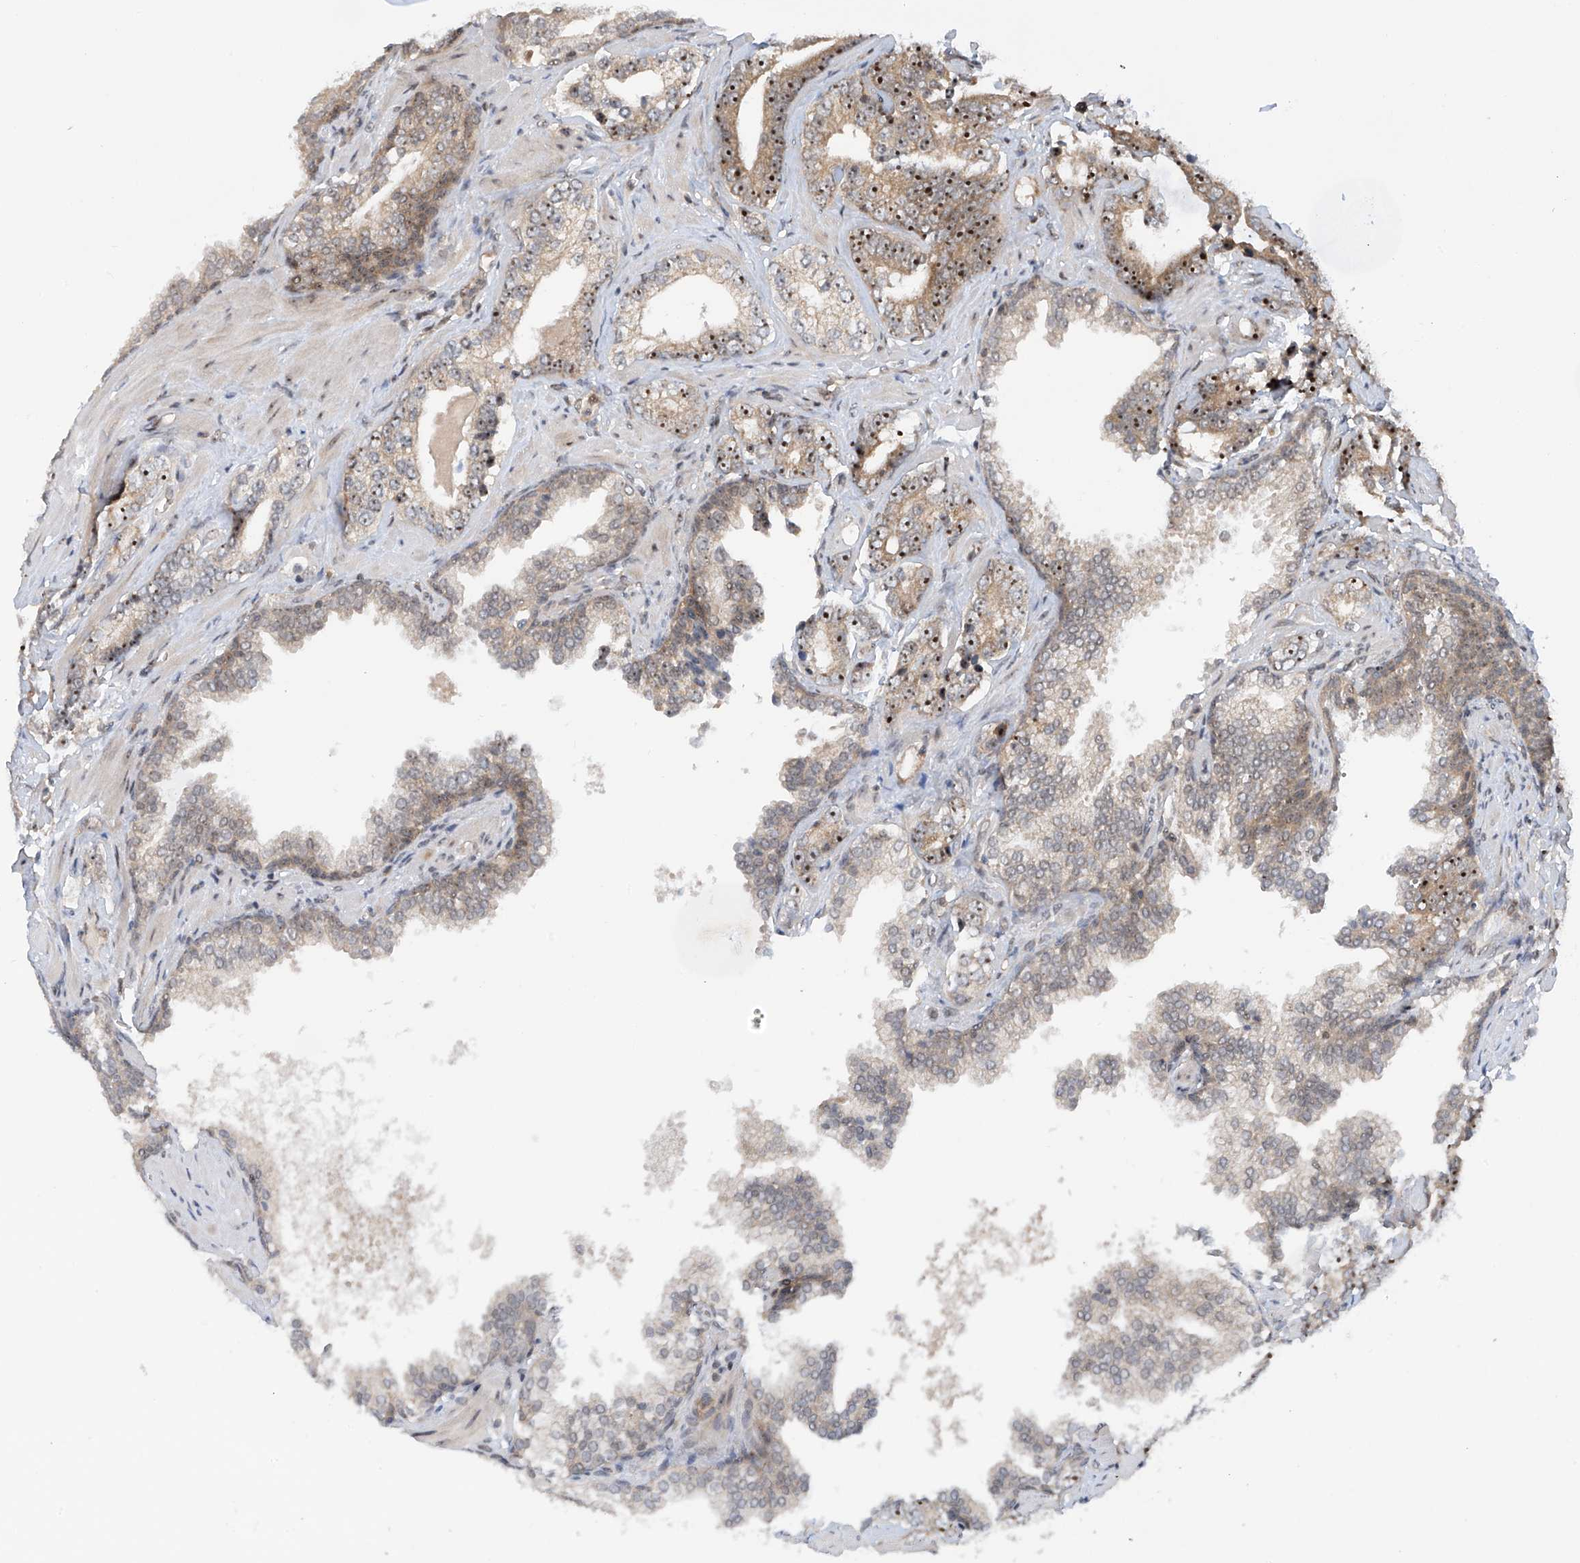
{"staining": {"intensity": "strong", "quantity": ">75%", "location": "nuclear"}, "tissue": "prostate cancer", "cell_type": "Tumor cells", "image_type": "cancer", "snomed": [{"axis": "morphology", "description": "Adenocarcinoma, High grade"}, {"axis": "topography", "description": "Prostate"}], "caption": "An image showing strong nuclear staining in about >75% of tumor cells in prostate cancer, as visualized by brown immunohistochemical staining.", "gene": "C1orf131", "patient": {"sex": "male", "age": 62}}